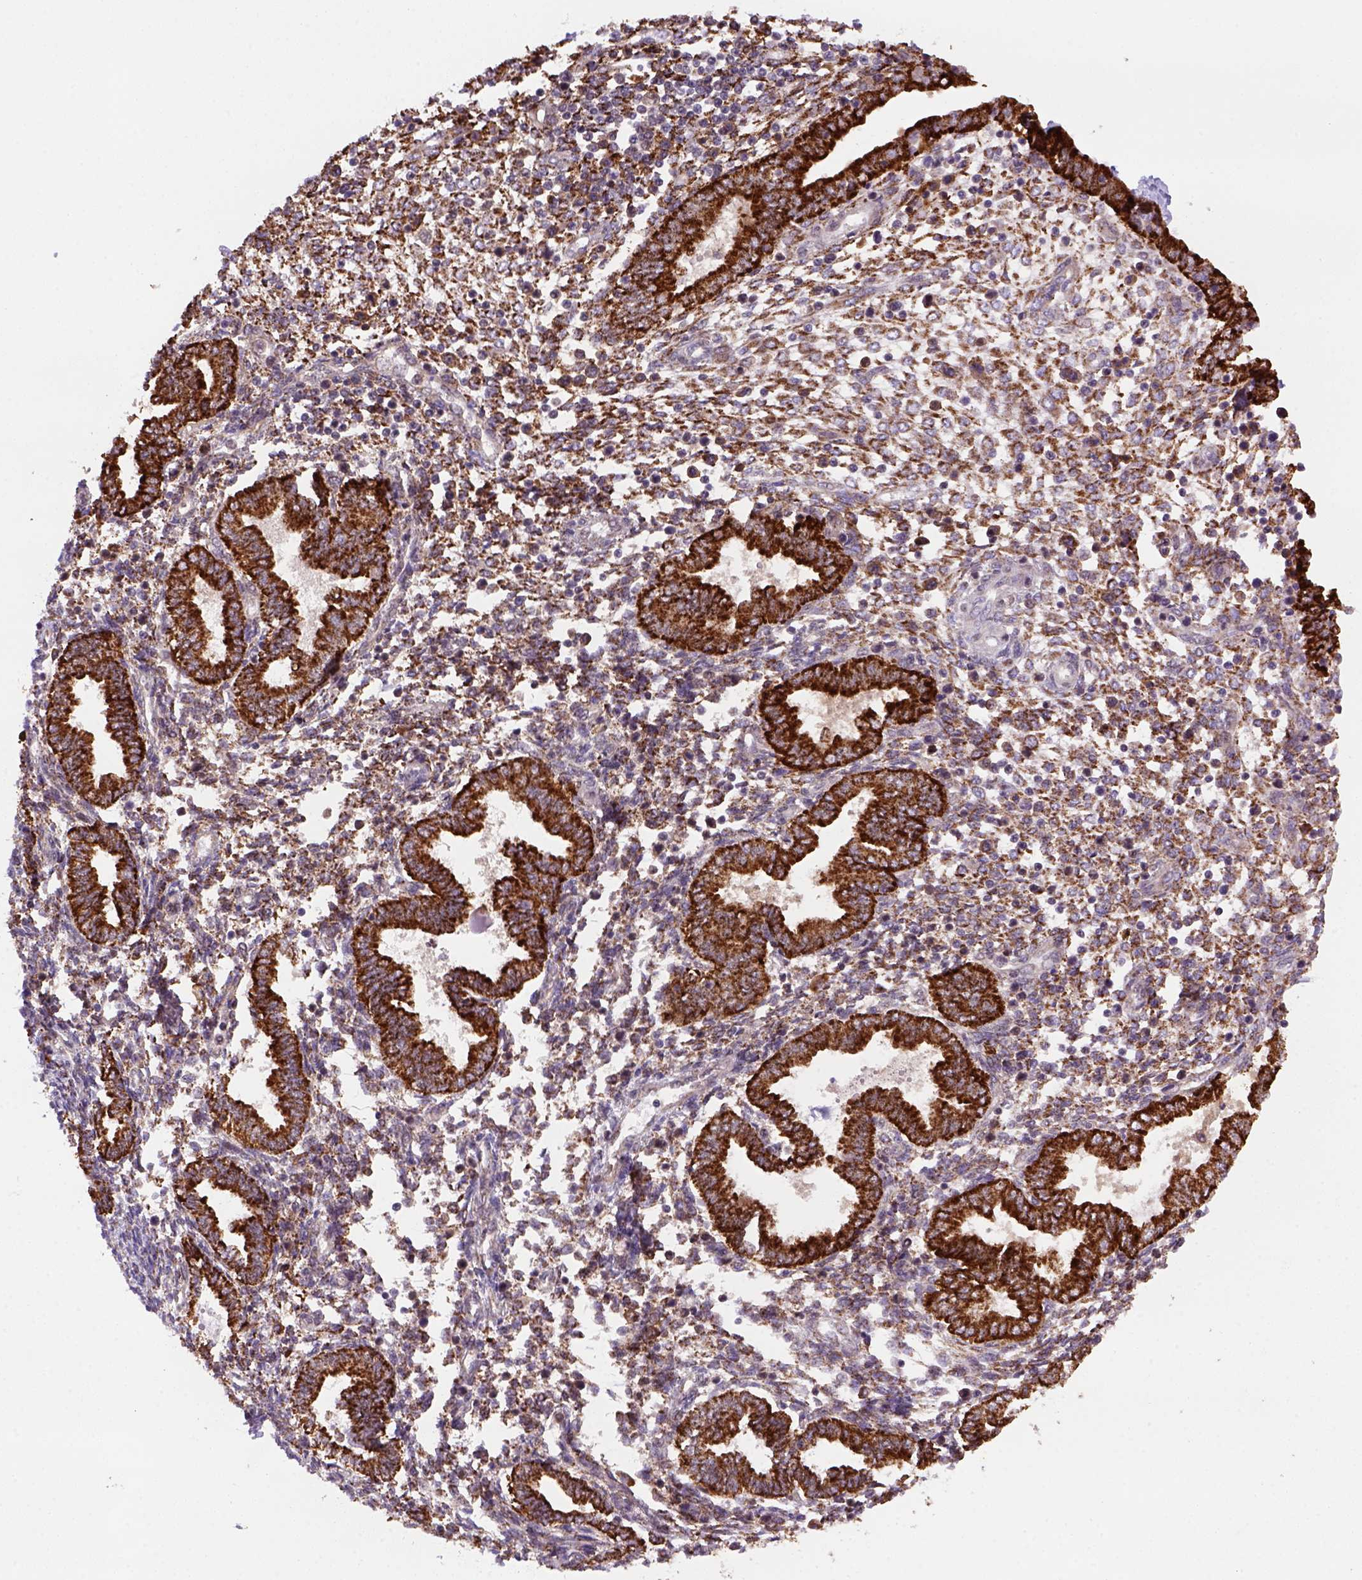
{"staining": {"intensity": "strong", "quantity": "25%-75%", "location": "cytoplasmic/membranous"}, "tissue": "endometrium", "cell_type": "Cells in endometrial stroma", "image_type": "normal", "snomed": [{"axis": "morphology", "description": "Normal tissue, NOS"}, {"axis": "topography", "description": "Endometrium"}], "caption": "IHC histopathology image of unremarkable endometrium: endometrium stained using immunohistochemistry shows high levels of strong protein expression localized specifically in the cytoplasmic/membranous of cells in endometrial stroma, appearing as a cytoplasmic/membranous brown color.", "gene": "FZD7", "patient": {"sex": "female", "age": 42}}